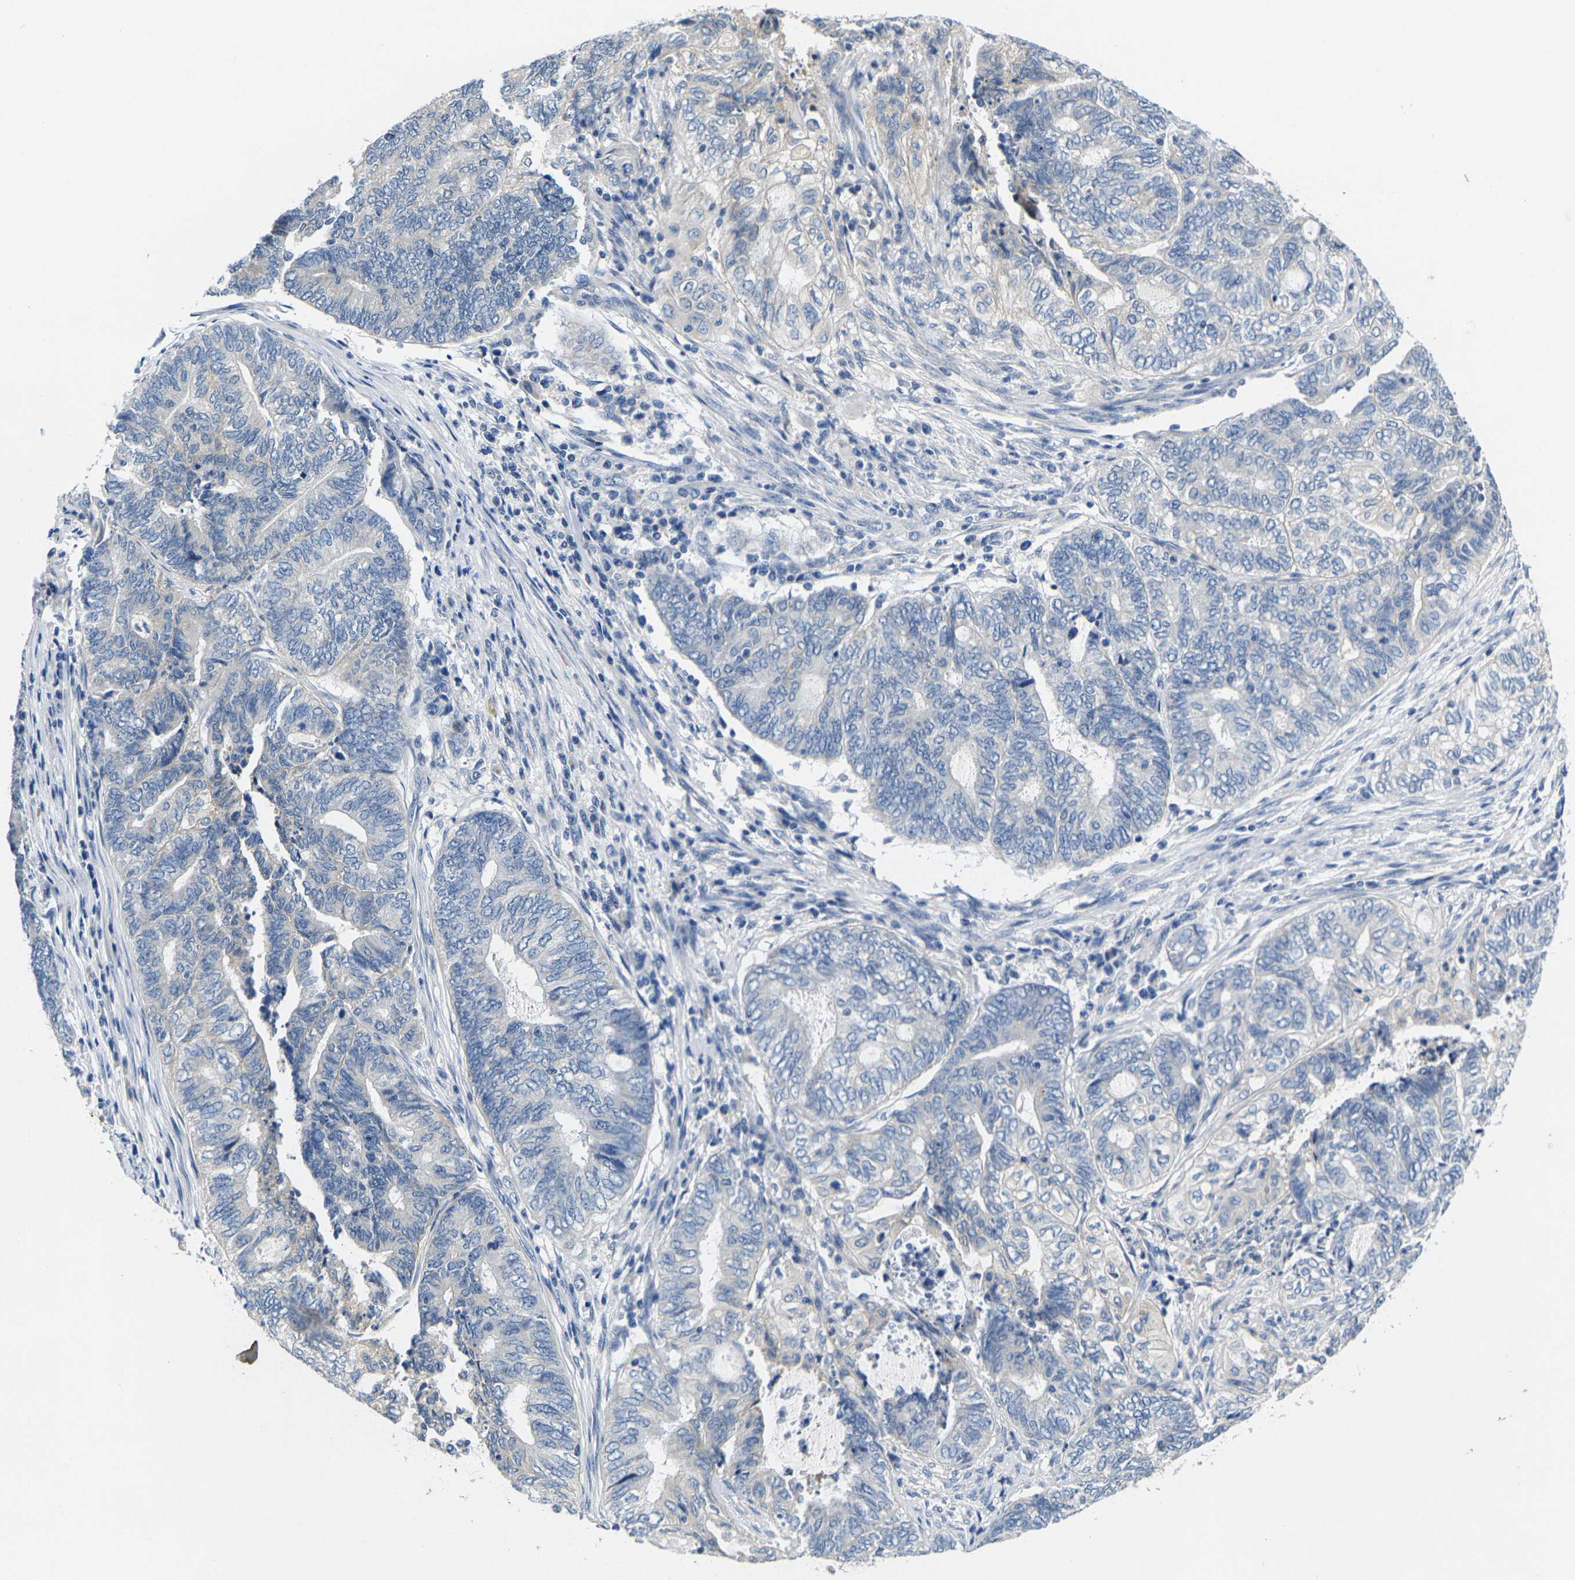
{"staining": {"intensity": "negative", "quantity": "none", "location": "none"}, "tissue": "endometrial cancer", "cell_type": "Tumor cells", "image_type": "cancer", "snomed": [{"axis": "morphology", "description": "Adenocarcinoma, NOS"}, {"axis": "topography", "description": "Uterus"}, {"axis": "topography", "description": "Endometrium"}], "caption": "High power microscopy micrograph of an immunohistochemistry (IHC) photomicrograph of adenocarcinoma (endometrial), revealing no significant positivity in tumor cells.", "gene": "NOCT", "patient": {"sex": "female", "age": 70}}